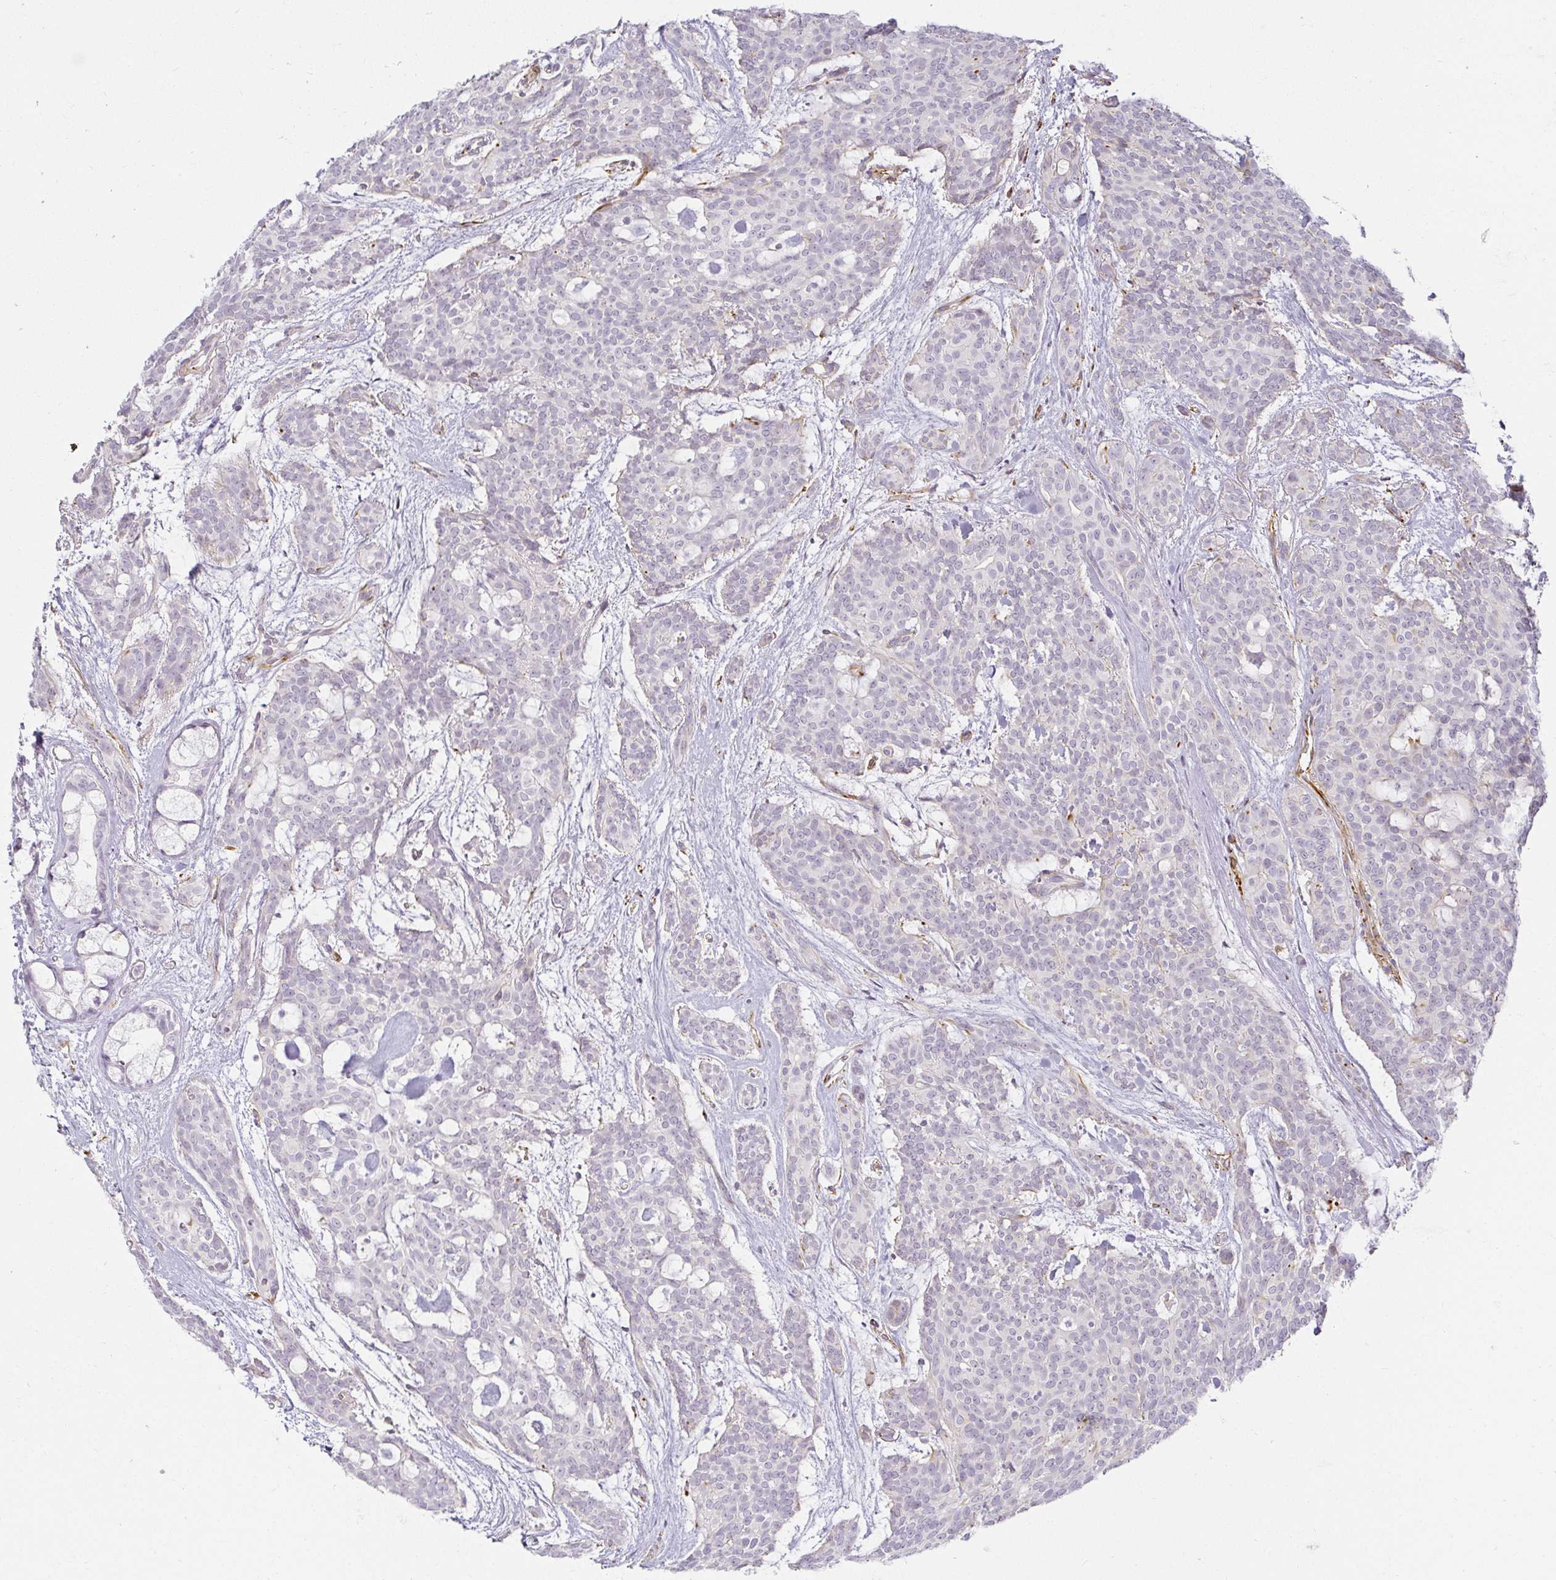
{"staining": {"intensity": "negative", "quantity": "none", "location": "none"}, "tissue": "head and neck cancer", "cell_type": "Tumor cells", "image_type": "cancer", "snomed": [{"axis": "morphology", "description": "Adenocarcinoma, NOS"}, {"axis": "topography", "description": "Head-Neck"}], "caption": "High magnification brightfield microscopy of head and neck cancer (adenocarcinoma) stained with DAB (brown) and counterstained with hematoxylin (blue): tumor cells show no significant positivity. (DAB (3,3'-diaminobenzidine) immunohistochemistry (IHC) visualized using brightfield microscopy, high magnification).", "gene": "ACAN", "patient": {"sex": "male", "age": 66}}